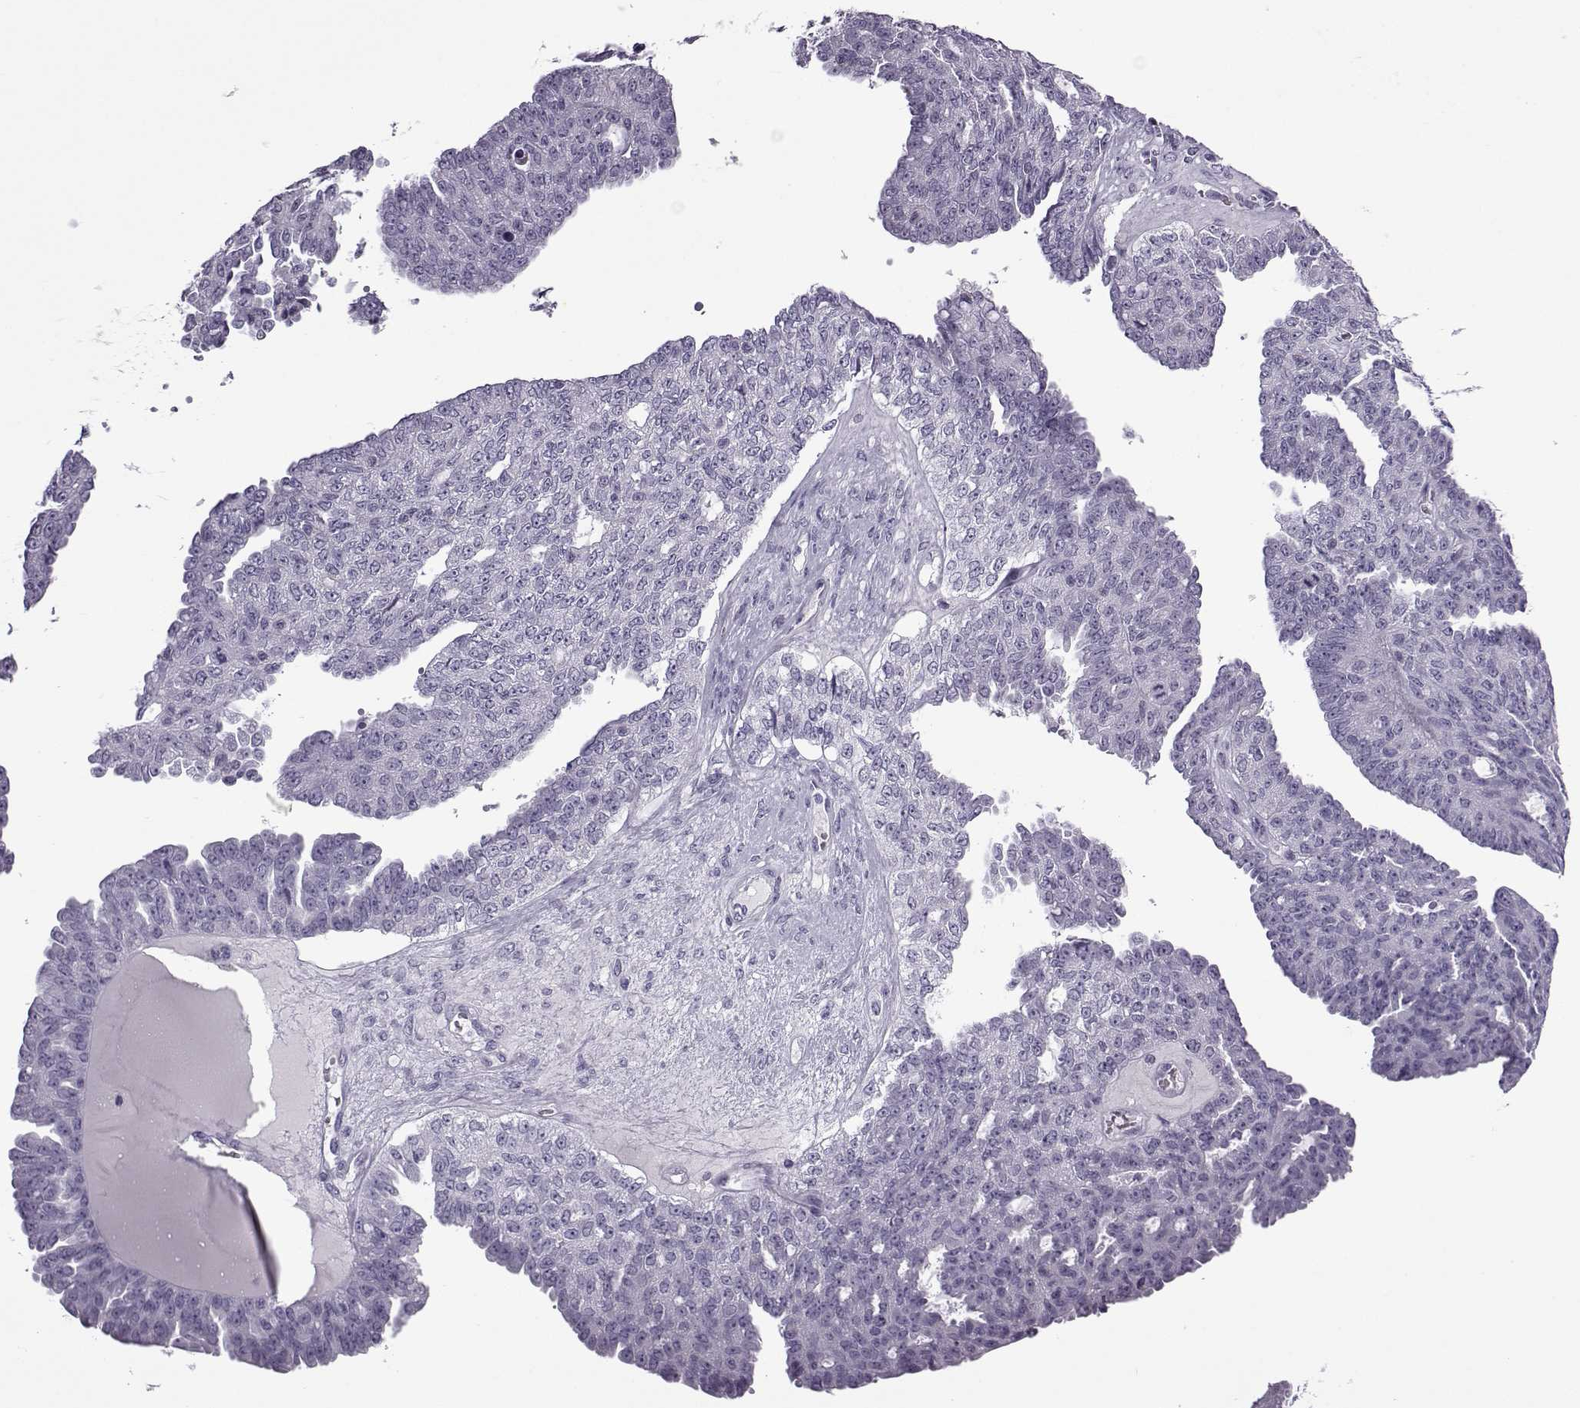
{"staining": {"intensity": "negative", "quantity": "none", "location": "none"}, "tissue": "ovarian cancer", "cell_type": "Tumor cells", "image_type": "cancer", "snomed": [{"axis": "morphology", "description": "Cystadenocarcinoma, serous, NOS"}, {"axis": "topography", "description": "Ovary"}], "caption": "This is an IHC micrograph of human serous cystadenocarcinoma (ovarian). There is no staining in tumor cells.", "gene": "OIP5", "patient": {"sex": "female", "age": 71}}